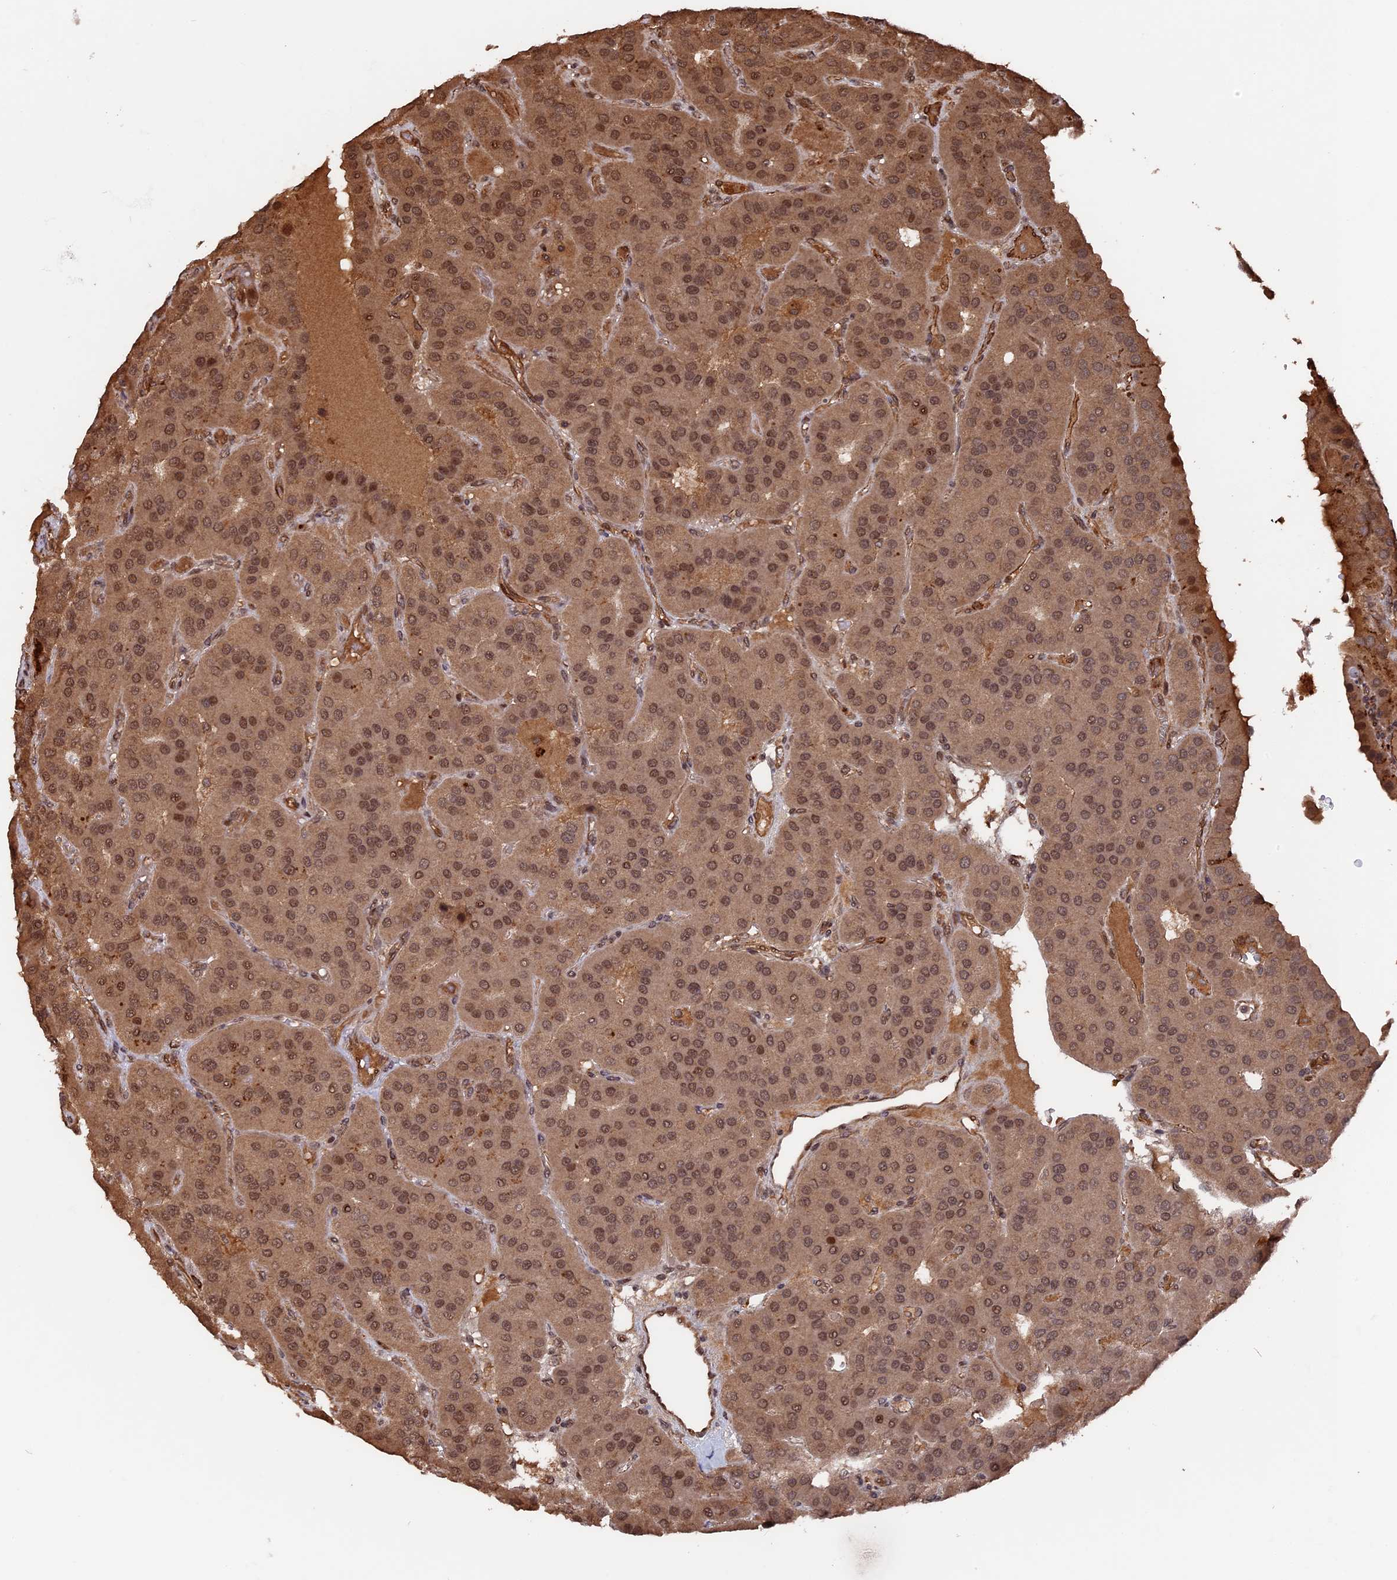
{"staining": {"intensity": "moderate", "quantity": ">75%", "location": "cytoplasmic/membranous,nuclear"}, "tissue": "parathyroid gland", "cell_type": "Glandular cells", "image_type": "normal", "snomed": [{"axis": "morphology", "description": "Normal tissue, NOS"}, {"axis": "morphology", "description": "Adenoma, NOS"}, {"axis": "topography", "description": "Parathyroid gland"}], "caption": "This histopathology image demonstrates IHC staining of unremarkable human parathyroid gland, with medium moderate cytoplasmic/membranous,nuclear staining in approximately >75% of glandular cells.", "gene": "TELO2", "patient": {"sex": "female", "age": 86}}